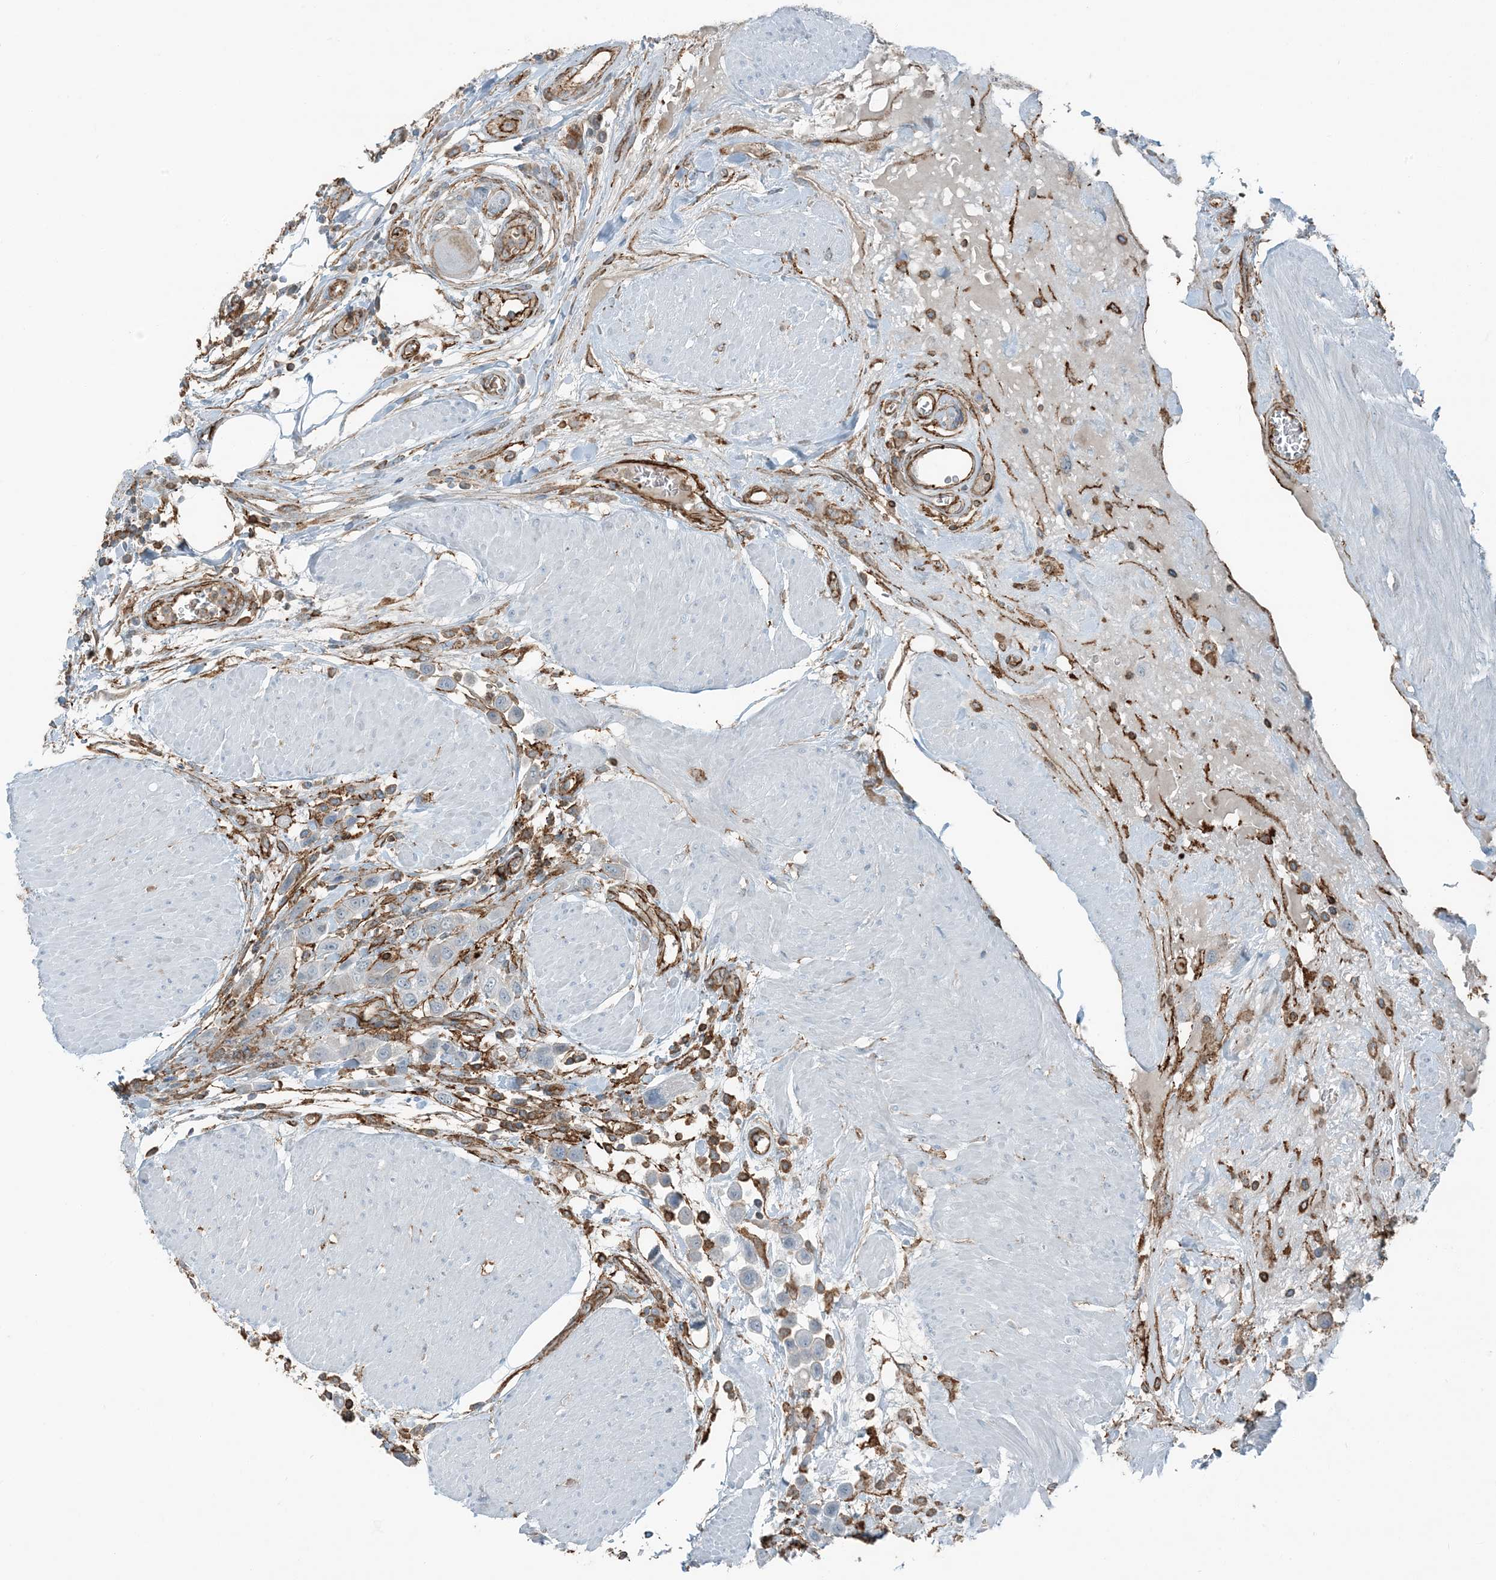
{"staining": {"intensity": "negative", "quantity": "none", "location": "none"}, "tissue": "urothelial cancer", "cell_type": "Tumor cells", "image_type": "cancer", "snomed": [{"axis": "morphology", "description": "Urothelial carcinoma, High grade"}, {"axis": "topography", "description": "Urinary bladder"}], "caption": "Immunohistochemistry of human urothelial cancer reveals no staining in tumor cells.", "gene": "APOBEC3C", "patient": {"sex": "male", "age": 50}}